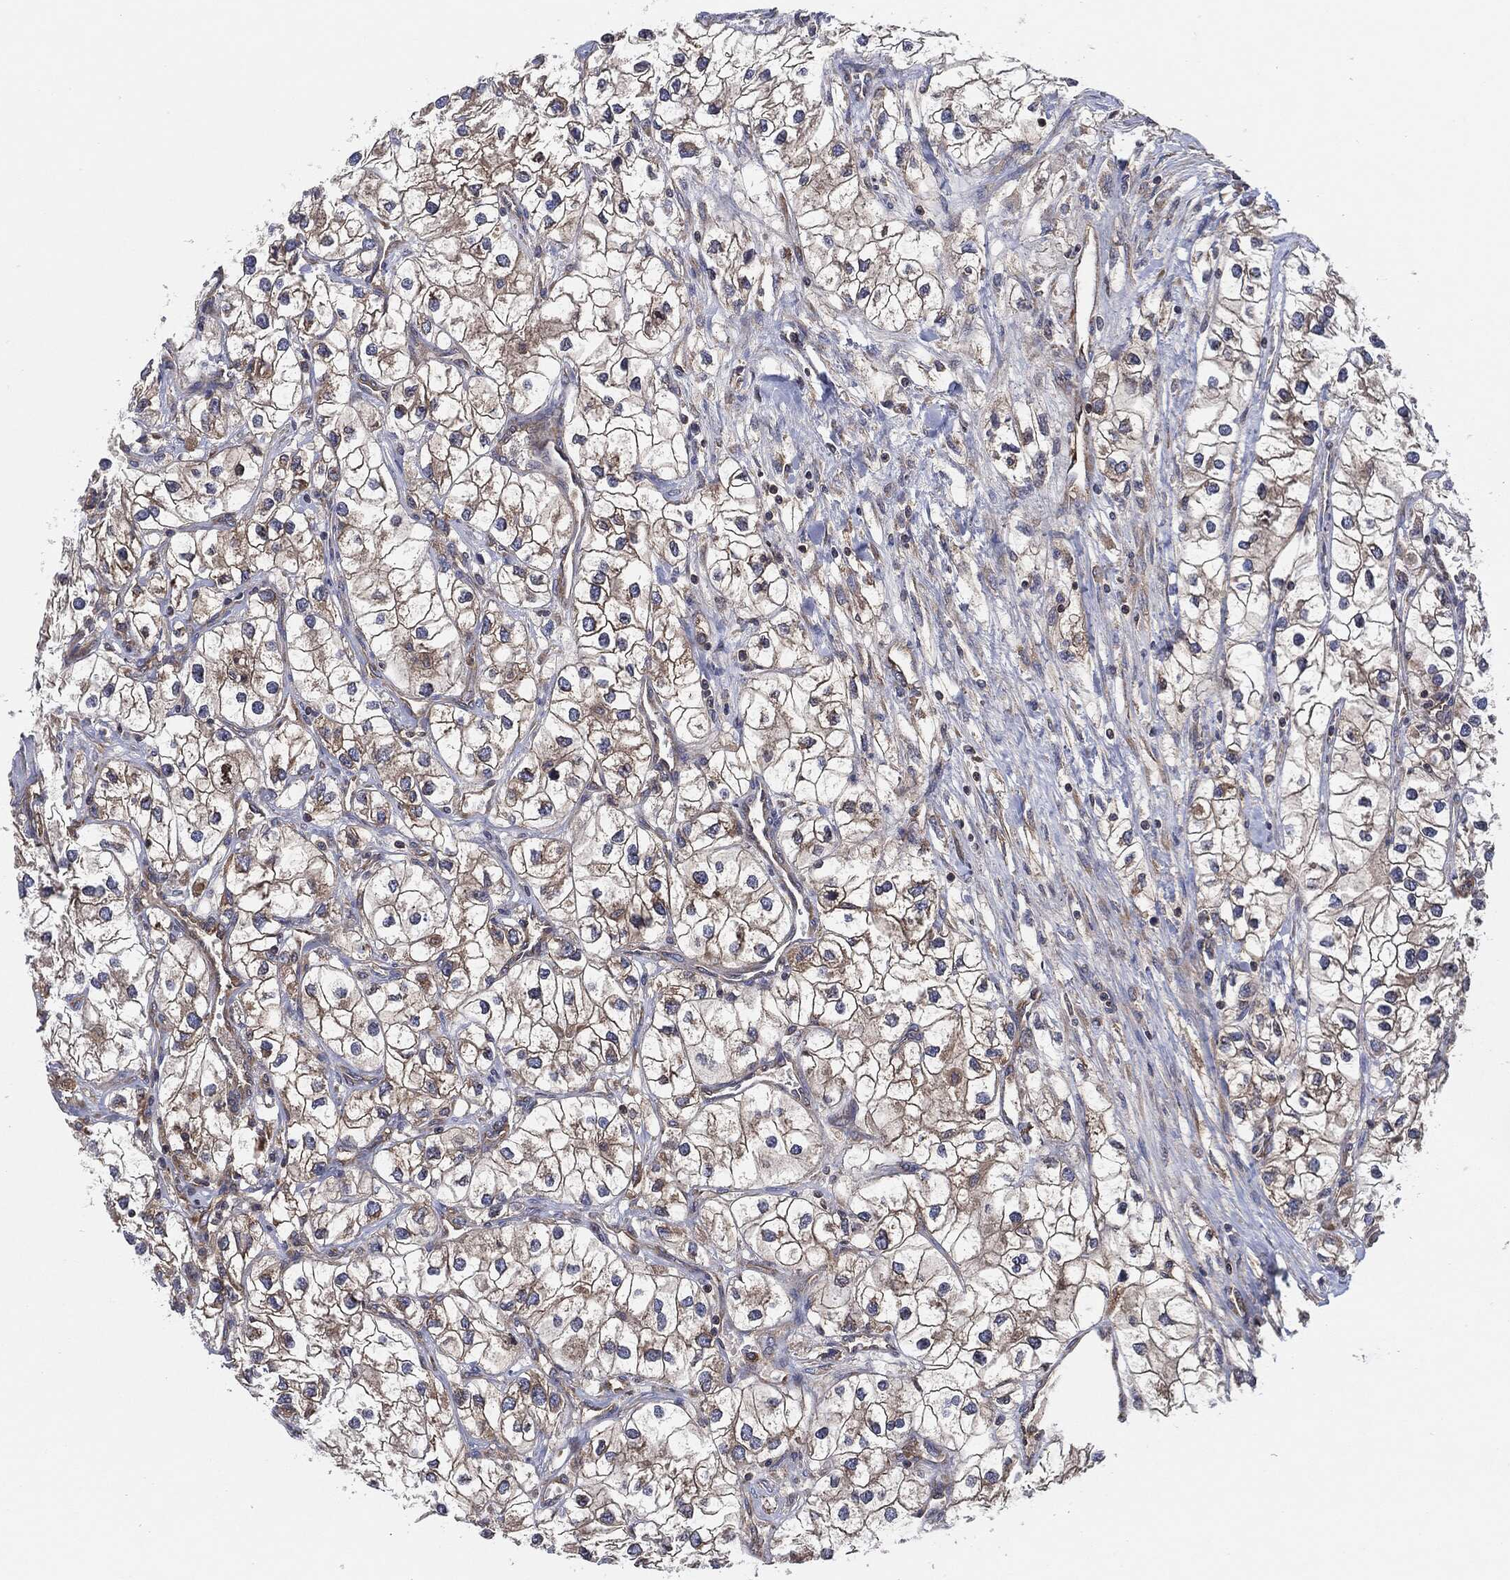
{"staining": {"intensity": "weak", "quantity": "25%-75%", "location": "cytoplasmic/membranous"}, "tissue": "renal cancer", "cell_type": "Tumor cells", "image_type": "cancer", "snomed": [{"axis": "morphology", "description": "Adenocarcinoma, NOS"}, {"axis": "topography", "description": "Kidney"}], "caption": "Human renal cancer stained for a protein (brown) displays weak cytoplasmic/membranous positive expression in about 25%-75% of tumor cells.", "gene": "EIF2S2", "patient": {"sex": "male", "age": 59}}